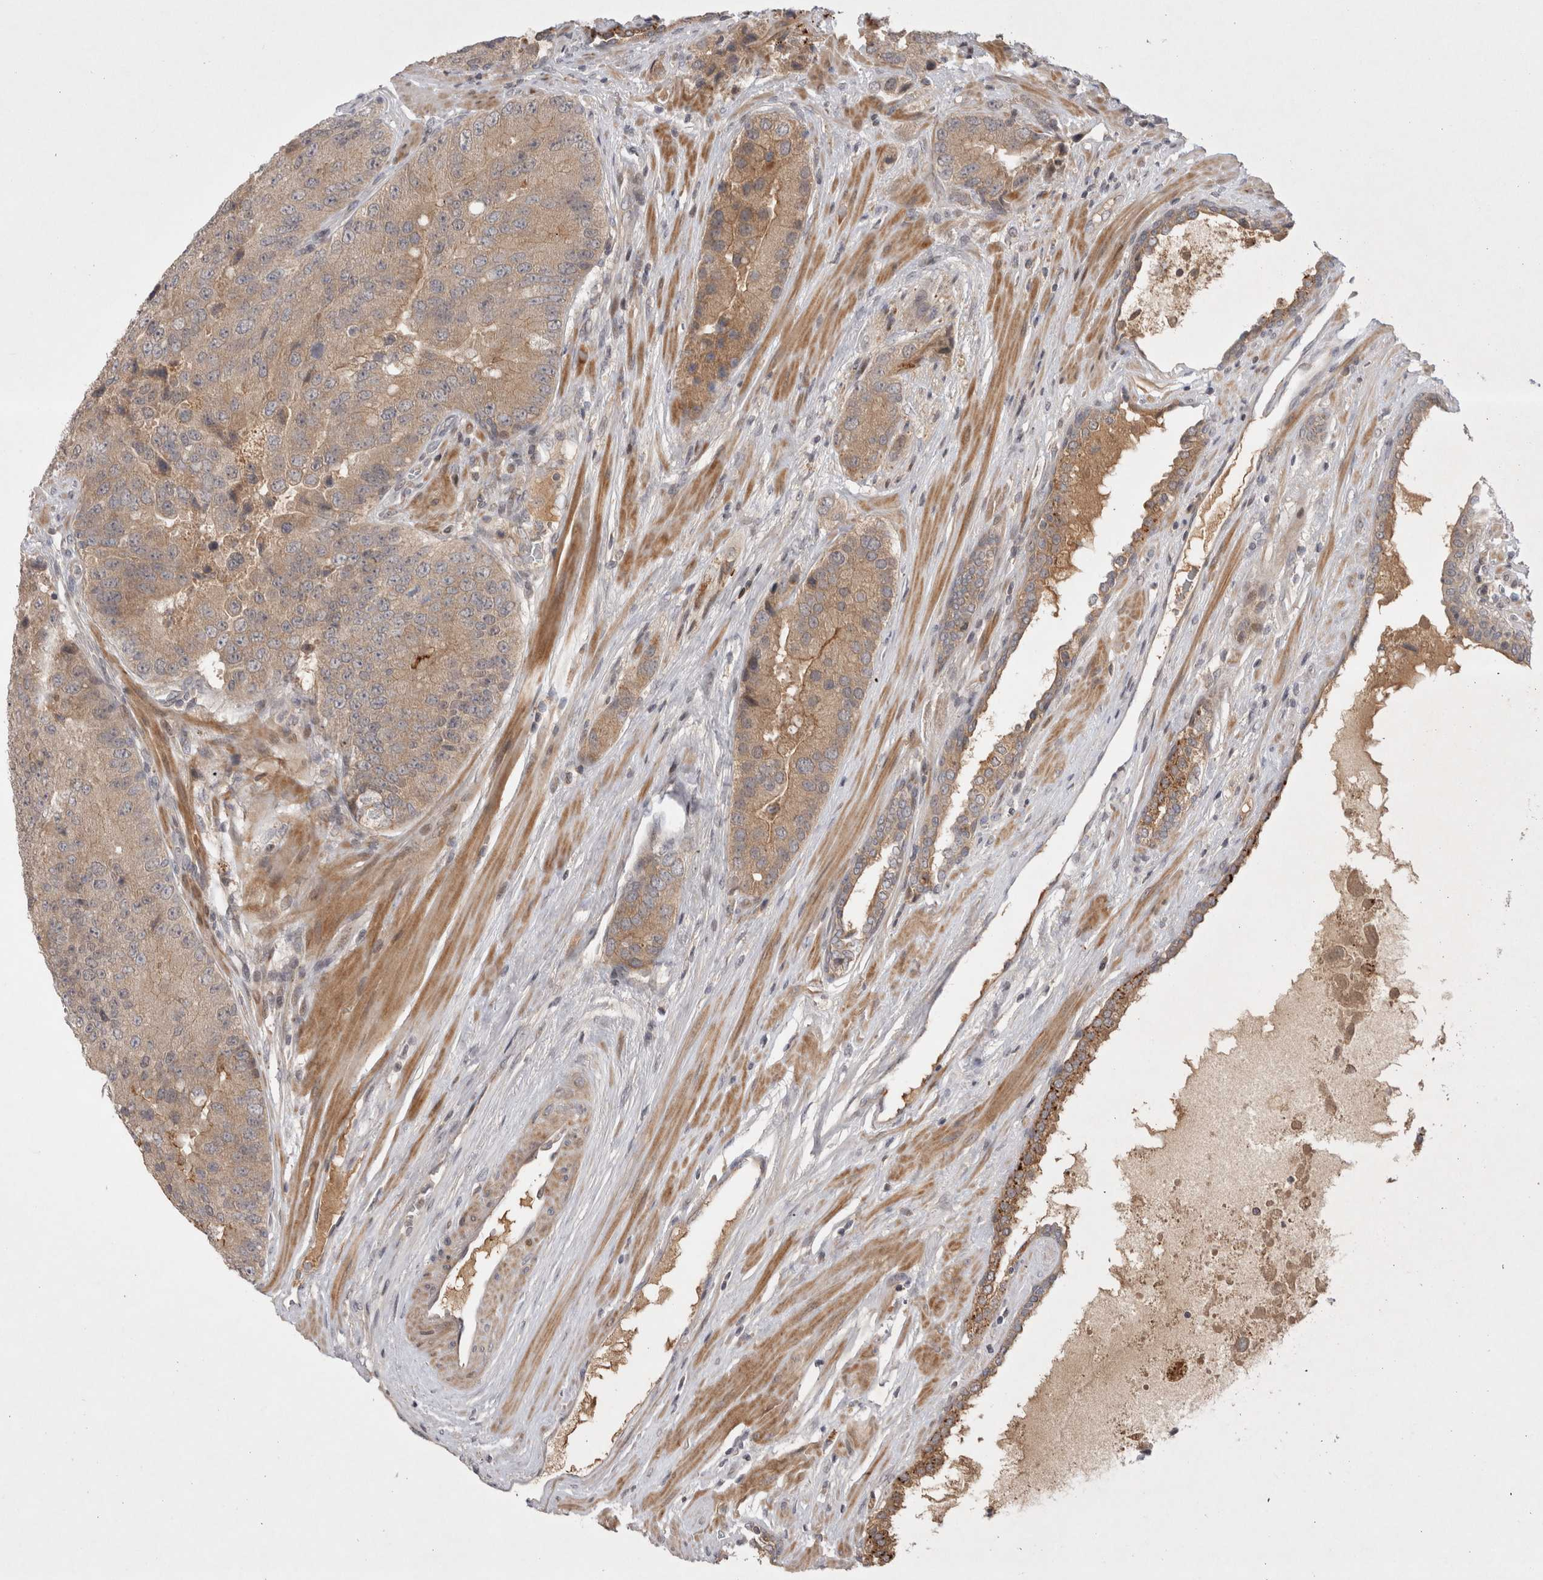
{"staining": {"intensity": "weak", "quantity": ">75%", "location": "cytoplasmic/membranous"}, "tissue": "prostate cancer", "cell_type": "Tumor cells", "image_type": "cancer", "snomed": [{"axis": "morphology", "description": "Adenocarcinoma, High grade"}, {"axis": "topography", "description": "Prostate"}], "caption": "Prostate adenocarcinoma (high-grade) was stained to show a protein in brown. There is low levels of weak cytoplasmic/membranous expression in approximately >75% of tumor cells.", "gene": "PLEKHM1", "patient": {"sex": "male", "age": 70}}